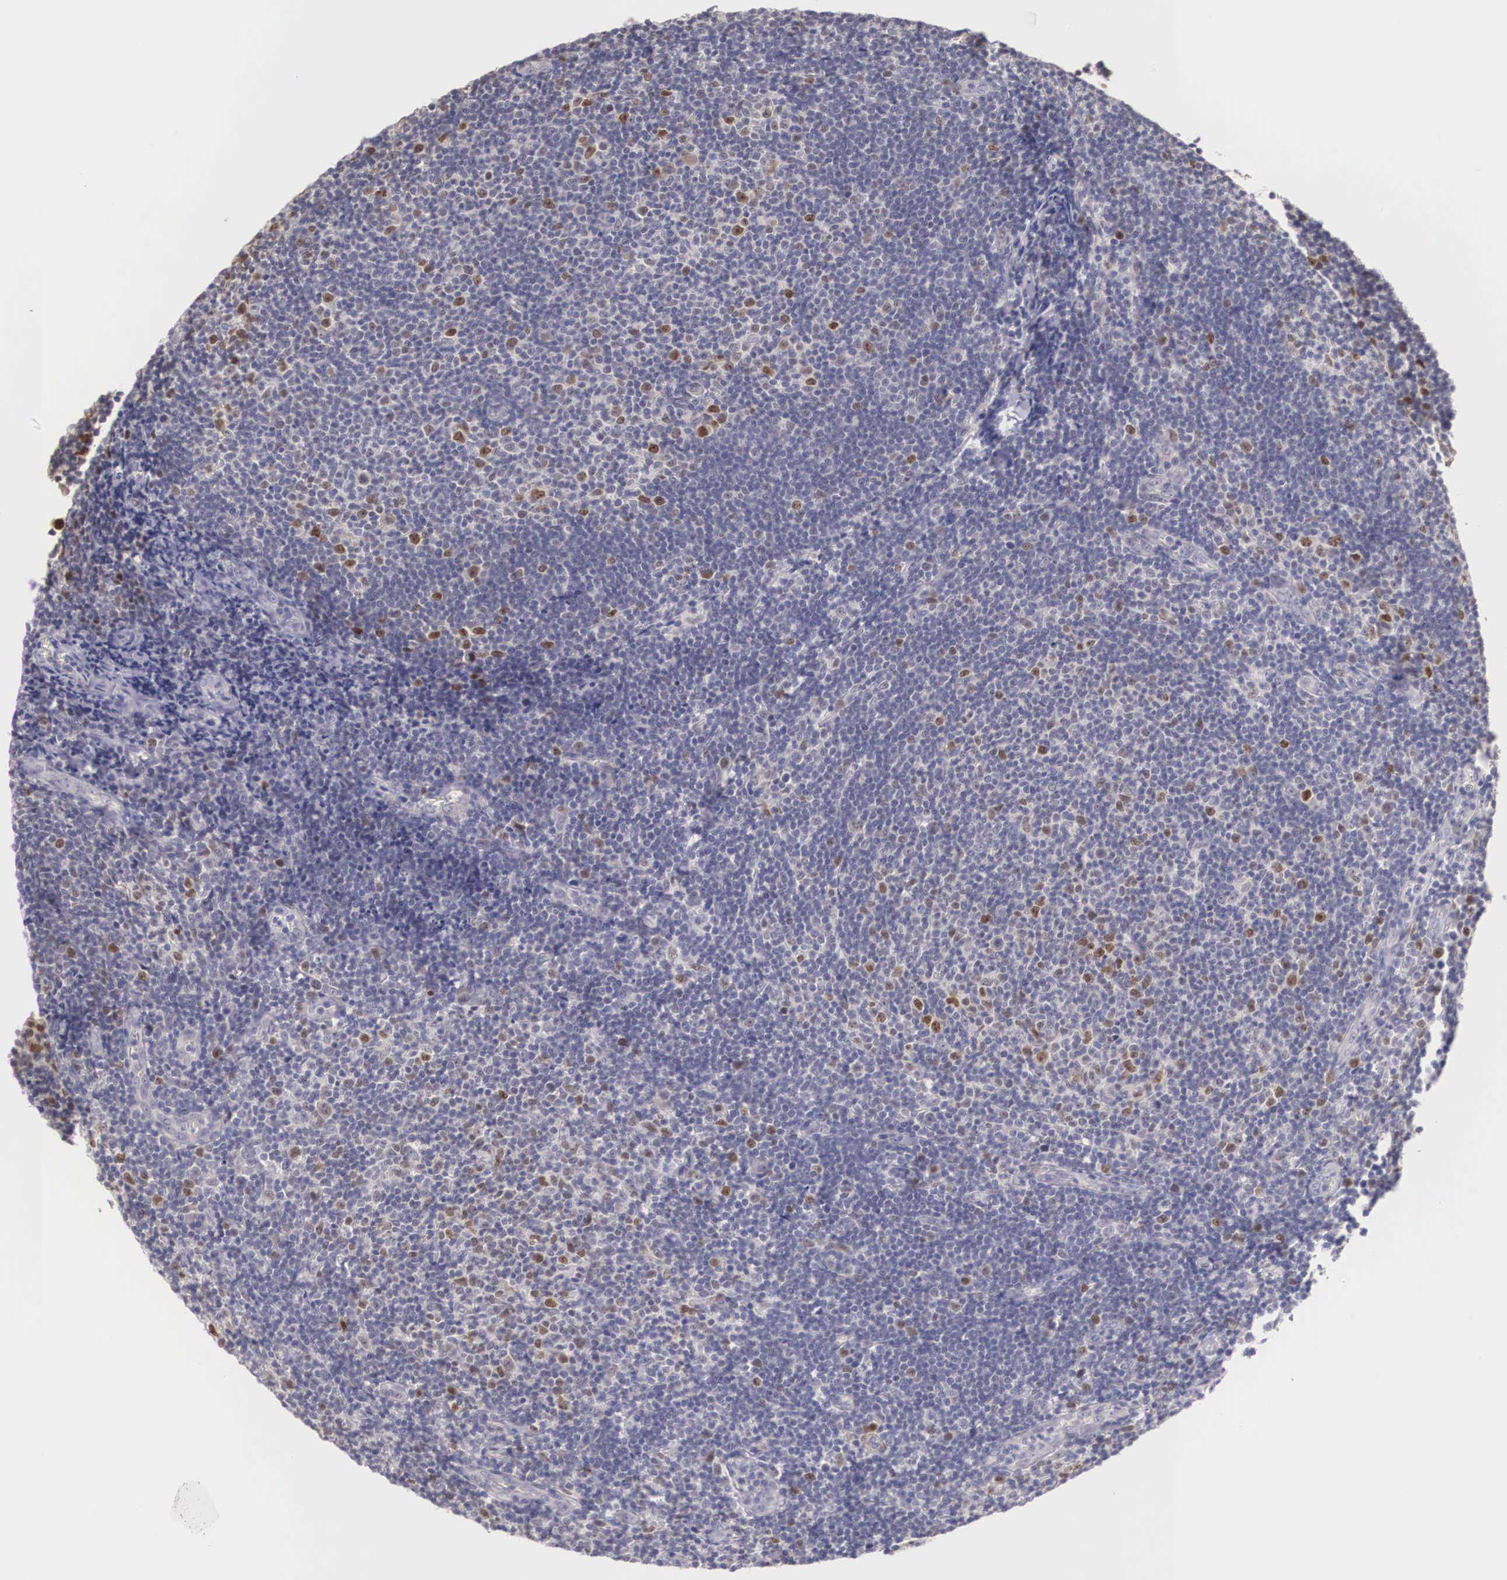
{"staining": {"intensity": "negative", "quantity": "none", "location": "none"}, "tissue": "lymphoma", "cell_type": "Tumor cells", "image_type": "cancer", "snomed": [{"axis": "morphology", "description": "Malignant lymphoma, non-Hodgkin's type, Low grade"}, {"axis": "topography", "description": "Lymph node"}], "caption": "Tumor cells are negative for protein expression in human lymphoma.", "gene": "ENOX2", "patient": {"sex": "male", "age": 49}}